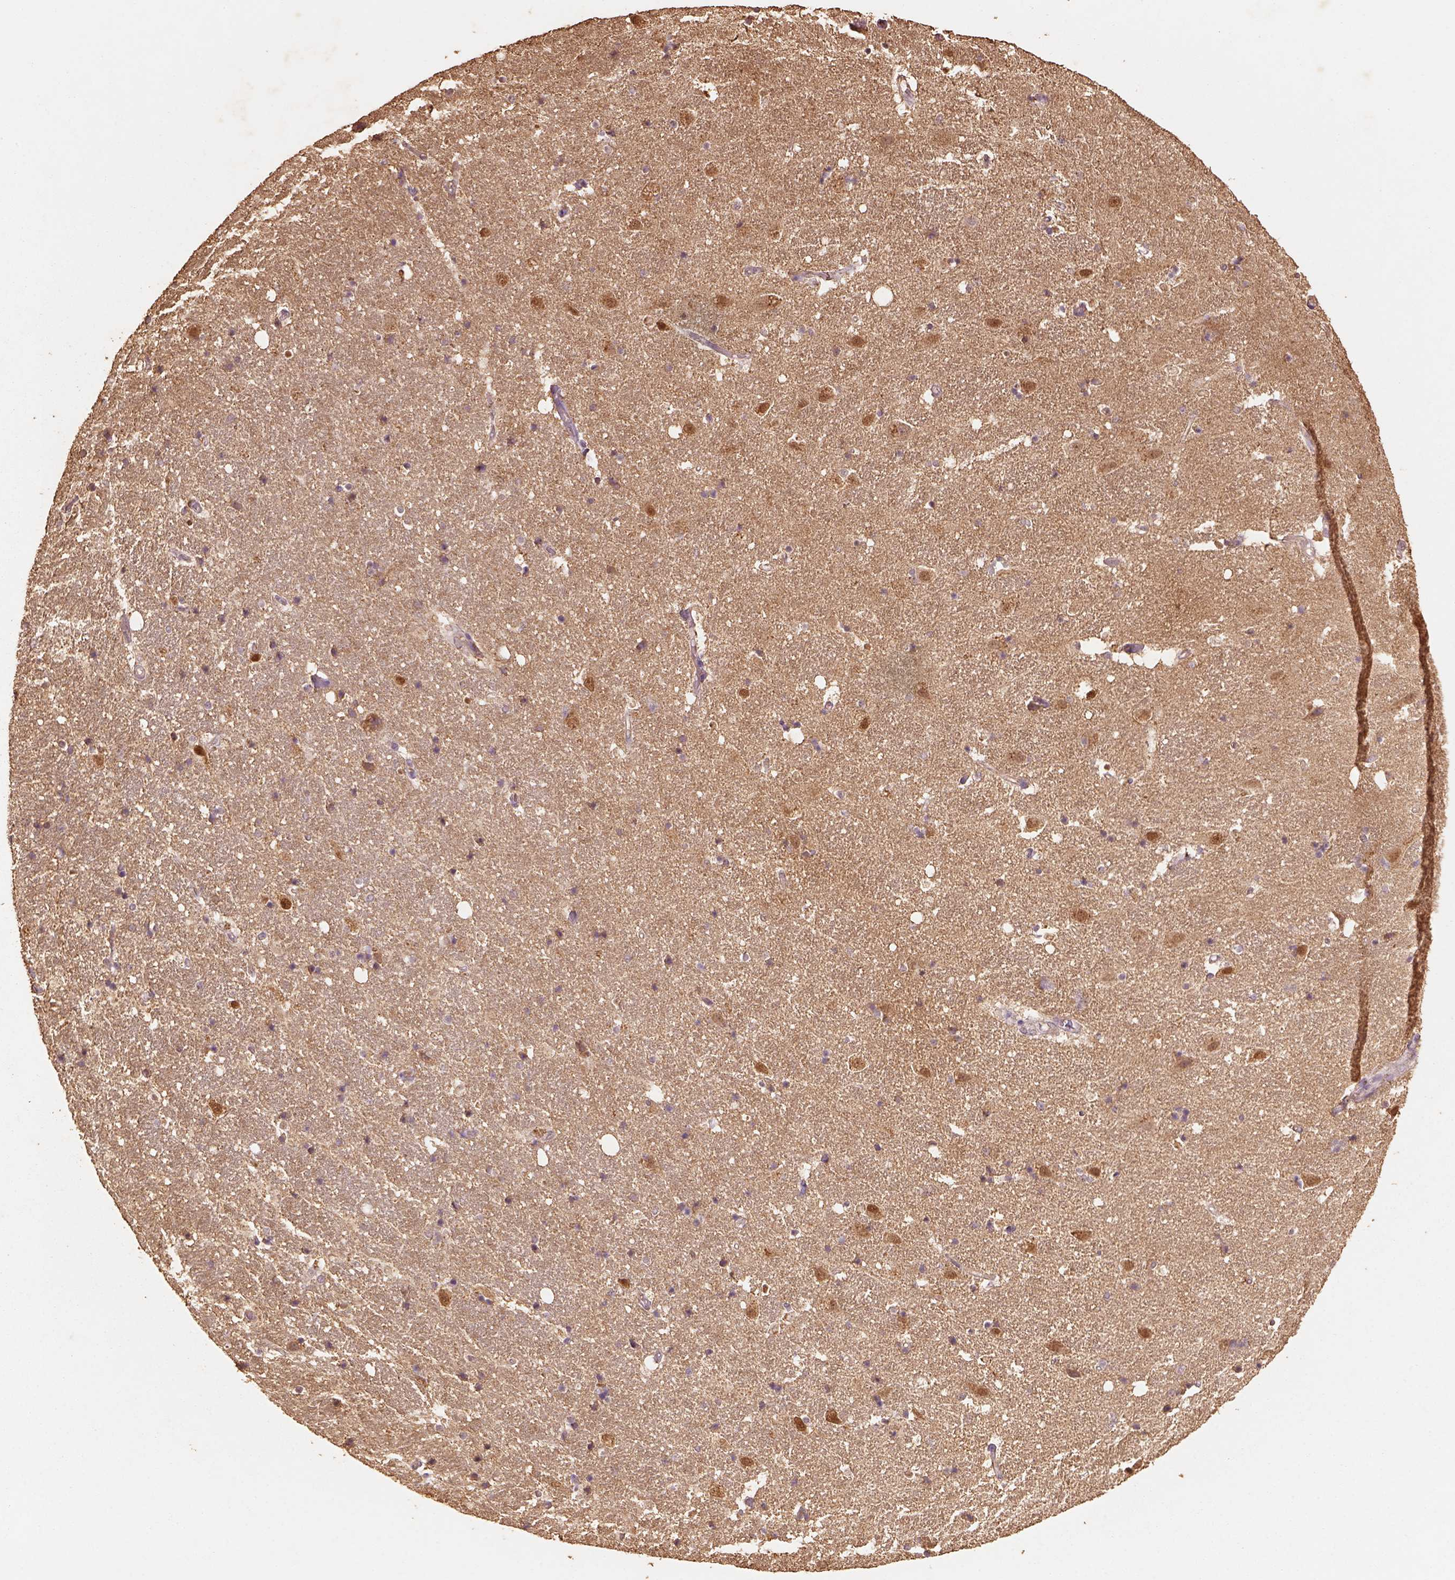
{"staining": {"intensity": "negative", "quantity": "none", "location": "none"}, "tissue": "hippocampus", "cell_type": "Glial cells", "image_type": "normal", "snomed": [{"axis": "morphology", "description": "Normal tissue, NOS"}, {"axis": "topography", "description": "Hippocampus"}], "caption": "High power microscopy micrograph of an immunohistochemistry histopathology image of unremarkable hippocampus, revealing no significant expression in glial cells.", "gene": "AP2B1", "patient": {"sex": "male", "age": 49}}